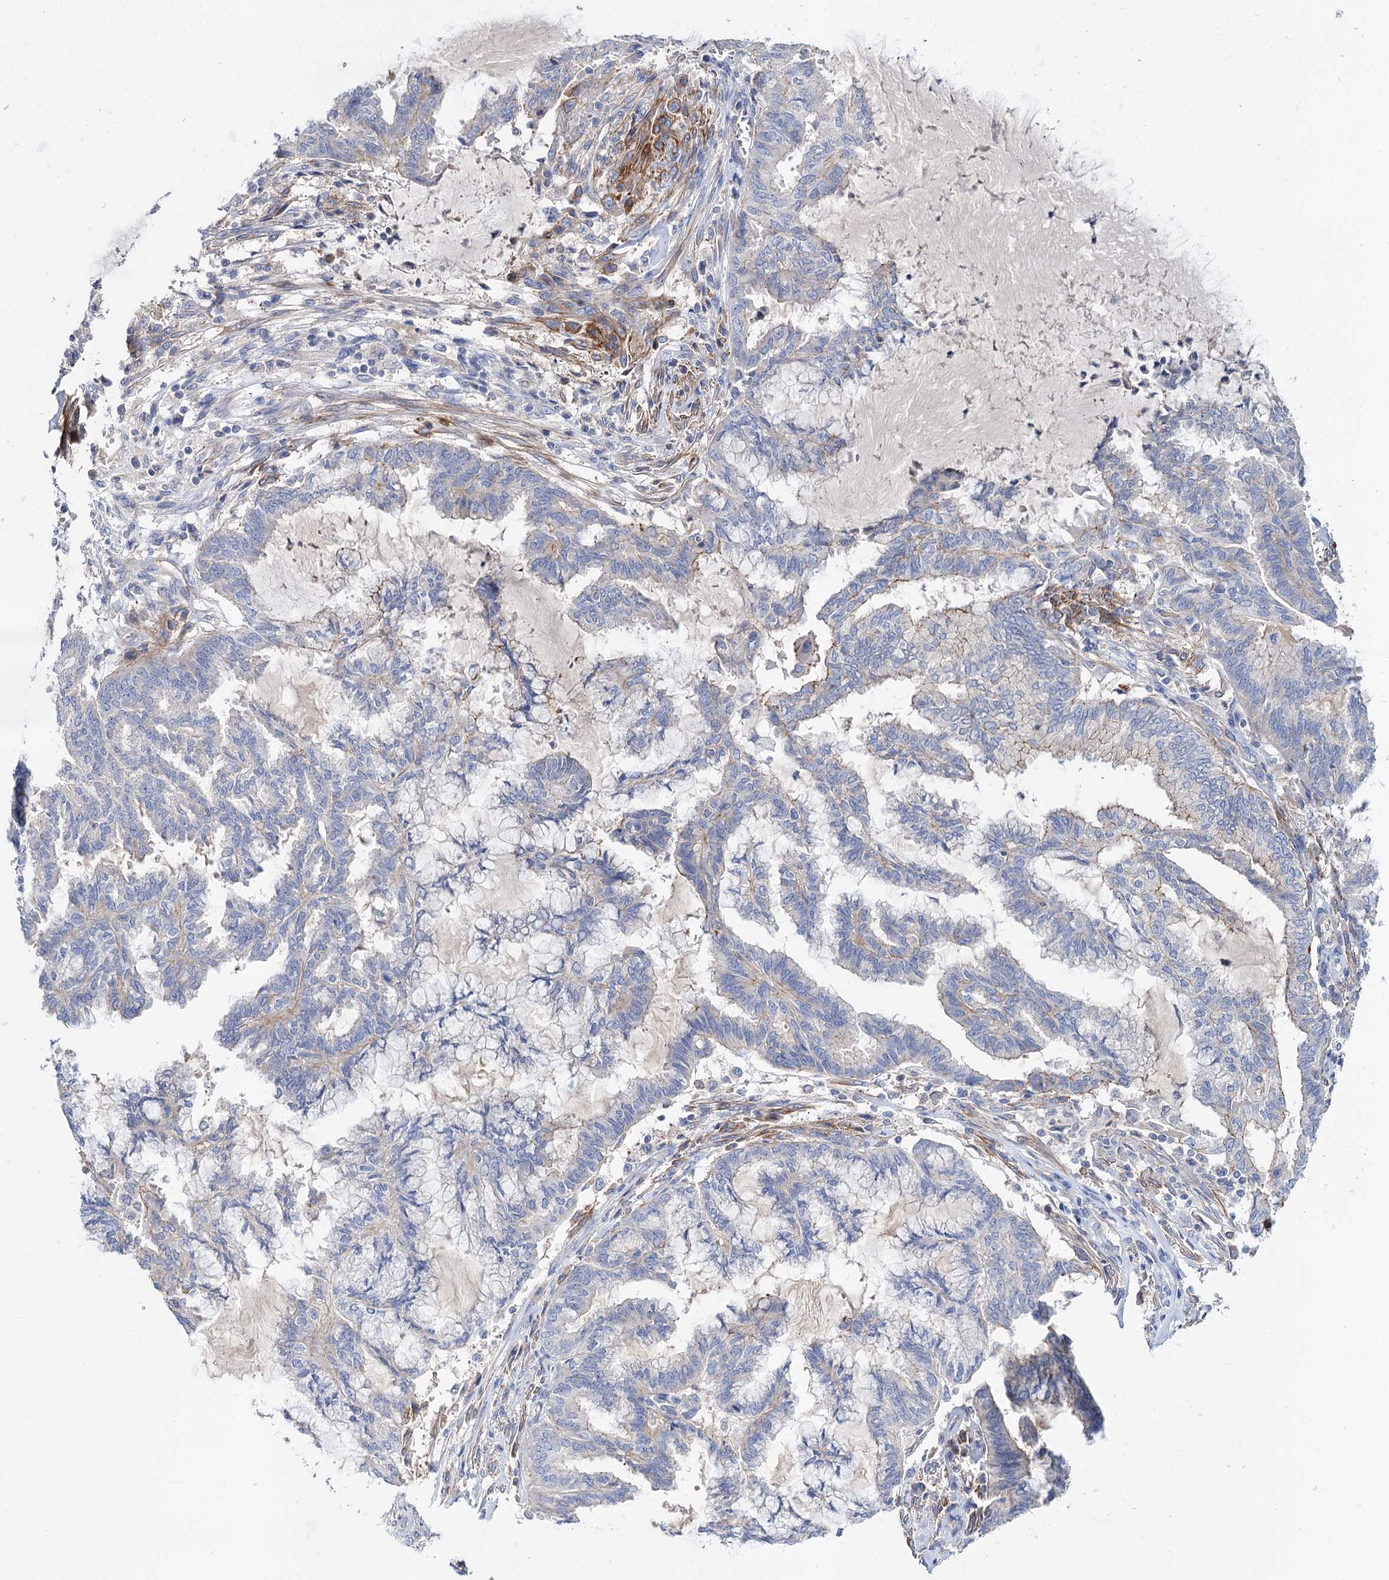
{"staining": {"intensity": "weak", "quantity": "<25%", "location": "cytoplasmic/membranous"}, "tissue": "endometrial cancer", "cell_type": "Tumor cells", "image_type": "cancer", "snomed": [{"axis": "morphology", "description": "Adenocarcinoma, NOS"}, {"axis": "topography", "description": "Endometrium"}], "caption": "High magnification brightfield microscopy of adenocarcinoma (endometrial) stained with DAB (3,3'-diaminobenzidine) (brown) and counterstained with hematoxylin (blue): tumor cells show no significant staining. (DAB IHC with hematoxylin counter stain).", "gene": "NUDCD2", "patient": {"sex": "female", "age": 86}}